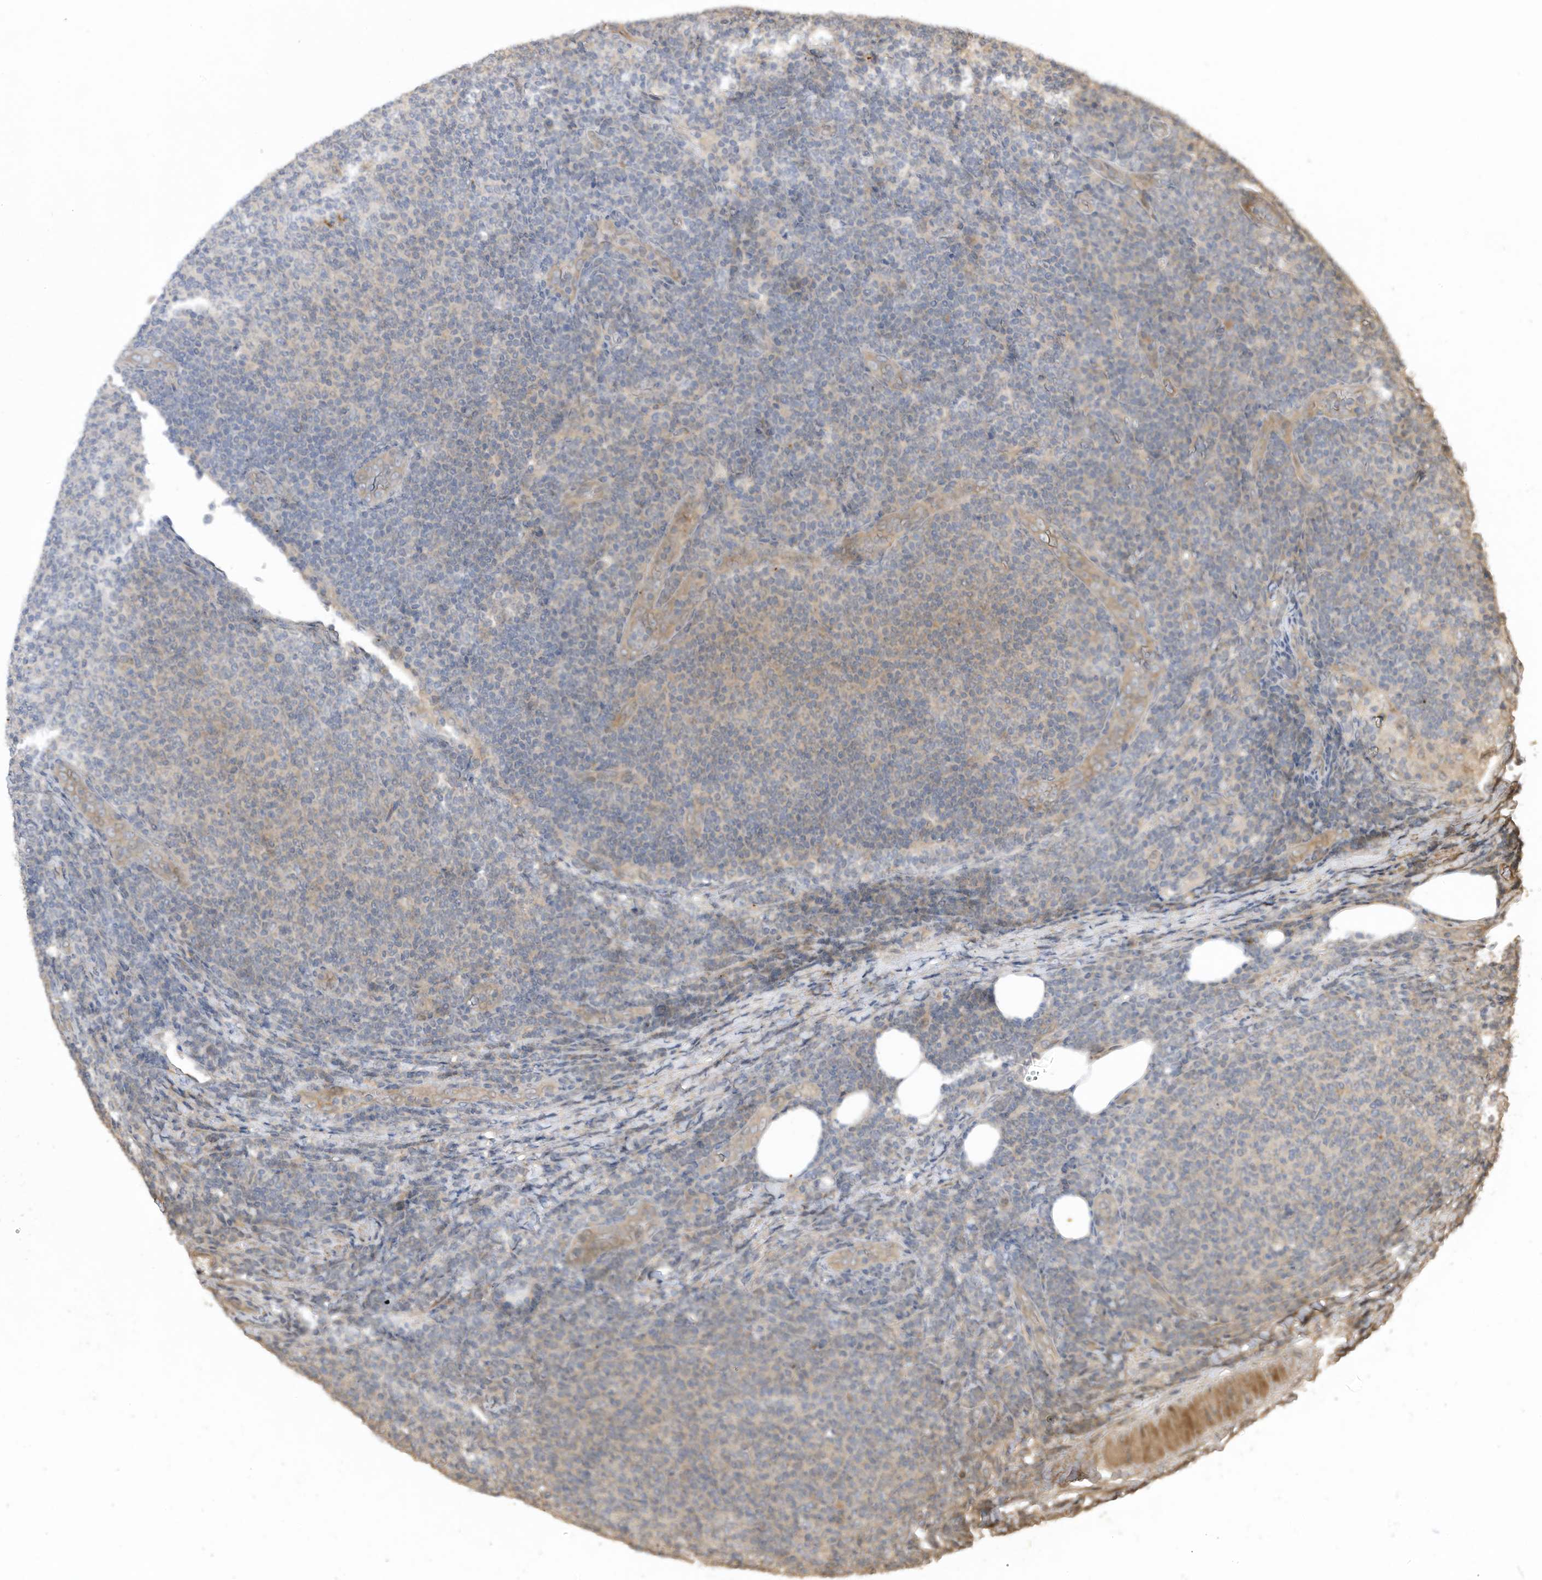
{"staining": {"intensity": "weak", "quantity": "25%-75%", "location": "cytoplasmic/membranous"}, "tissue": "lymphoma", "cell_type": "Tumor cells", "image_type": "cancer", "snomed": [{"axis": "morphology", "description": "Malignant lymphoma, non-Hodgkin's type, Low grade"}, {"axis": "topography", "description": "Lymph node"}], "caption": "Weak cytoplasmic/membranous staining for a protein is identified in approximately 25%-75% of tumor cells of malignant lymphoma, non-Hodgkin's type (low-grade) using IHC.", "gene": "REC8", "patient": {"sex": "male", "age": 66}}